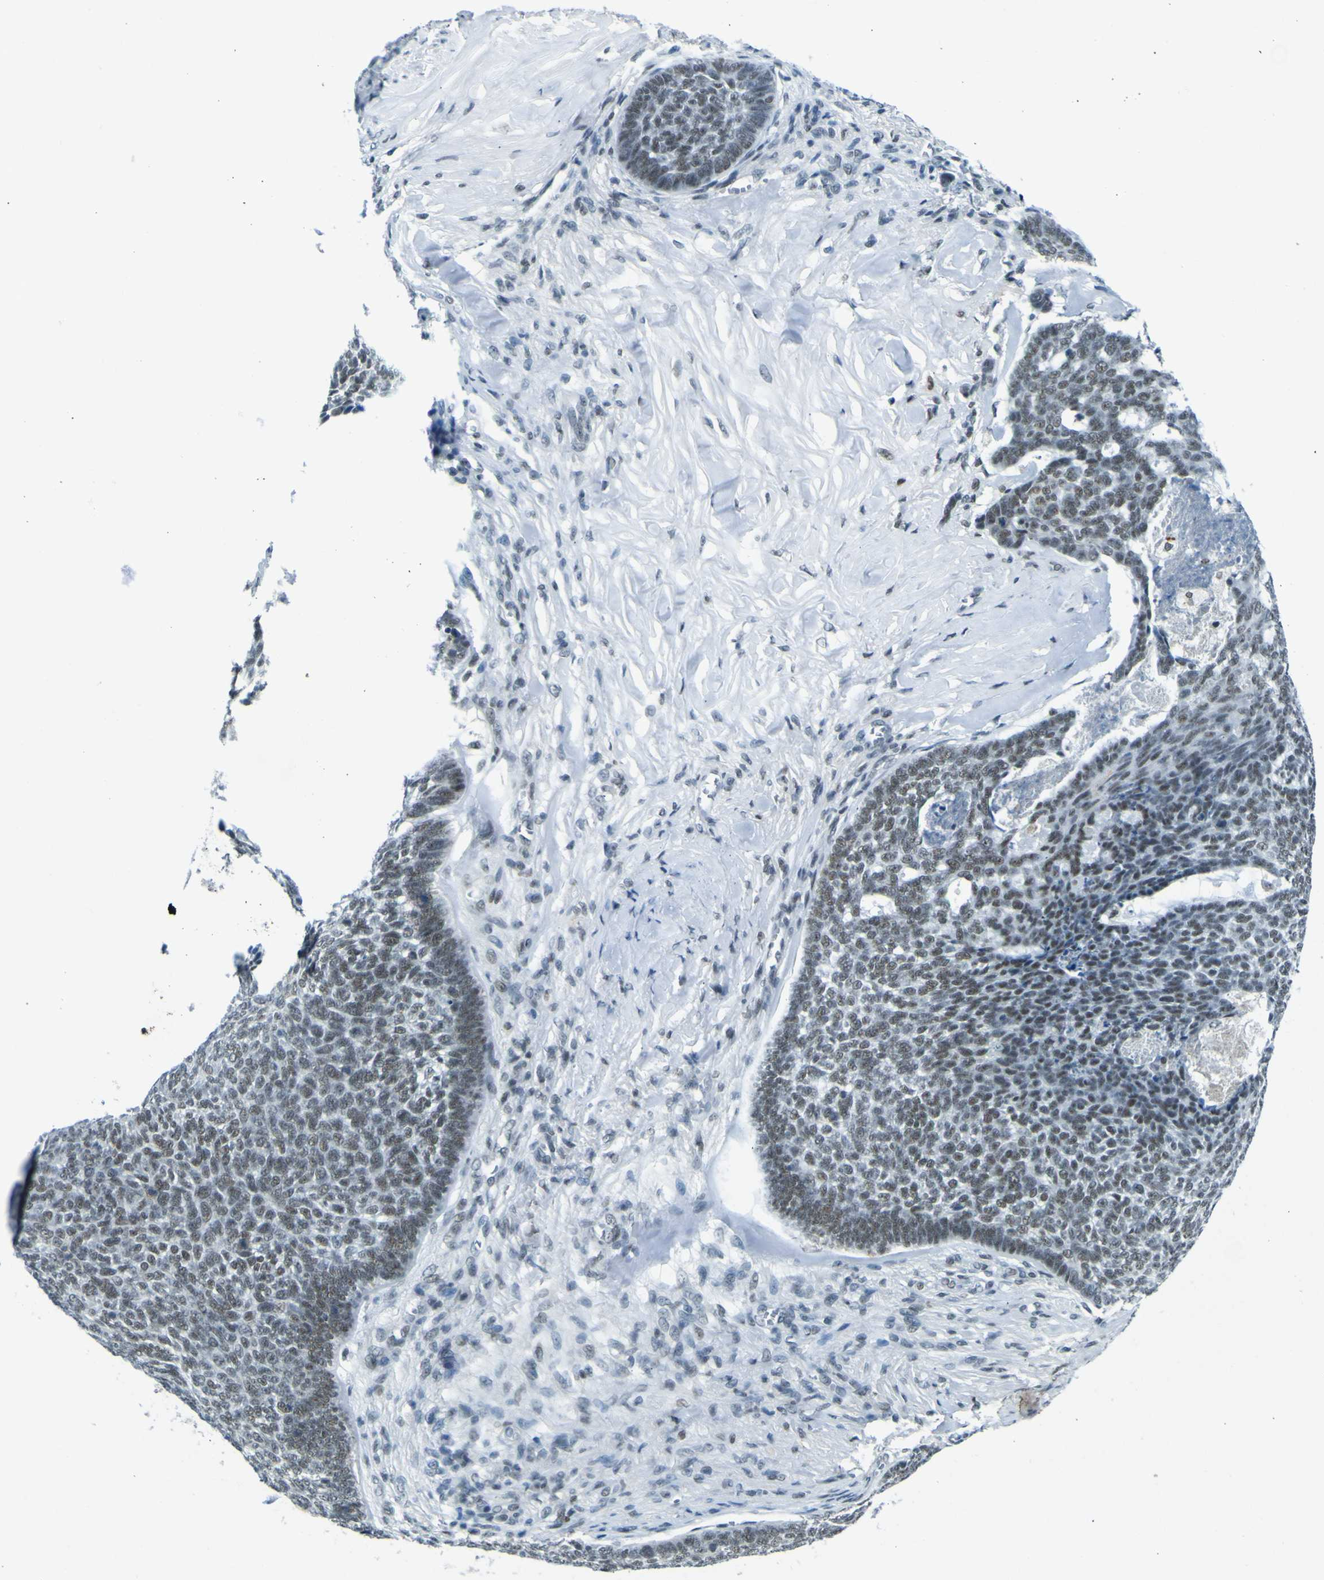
{"staining": {"intensity": "weak", "quantity": "<25%", "location": "nuclear"}, "tissue": "skin cancer", "cell_type": "Tumor cells", "image_type": "cancer", "snomed": [{"axis": "morphology", "description": "Basal cell carcinoma"}, {"axis": "topography", "description": "Skin"}], "caption": "Immunohistochemical staining of skin basal cell carcinoma demonstrates no significant positivity in tumor cells.", "gene": "CEBPG", "patient": {"sex": "male", "age": 84}}